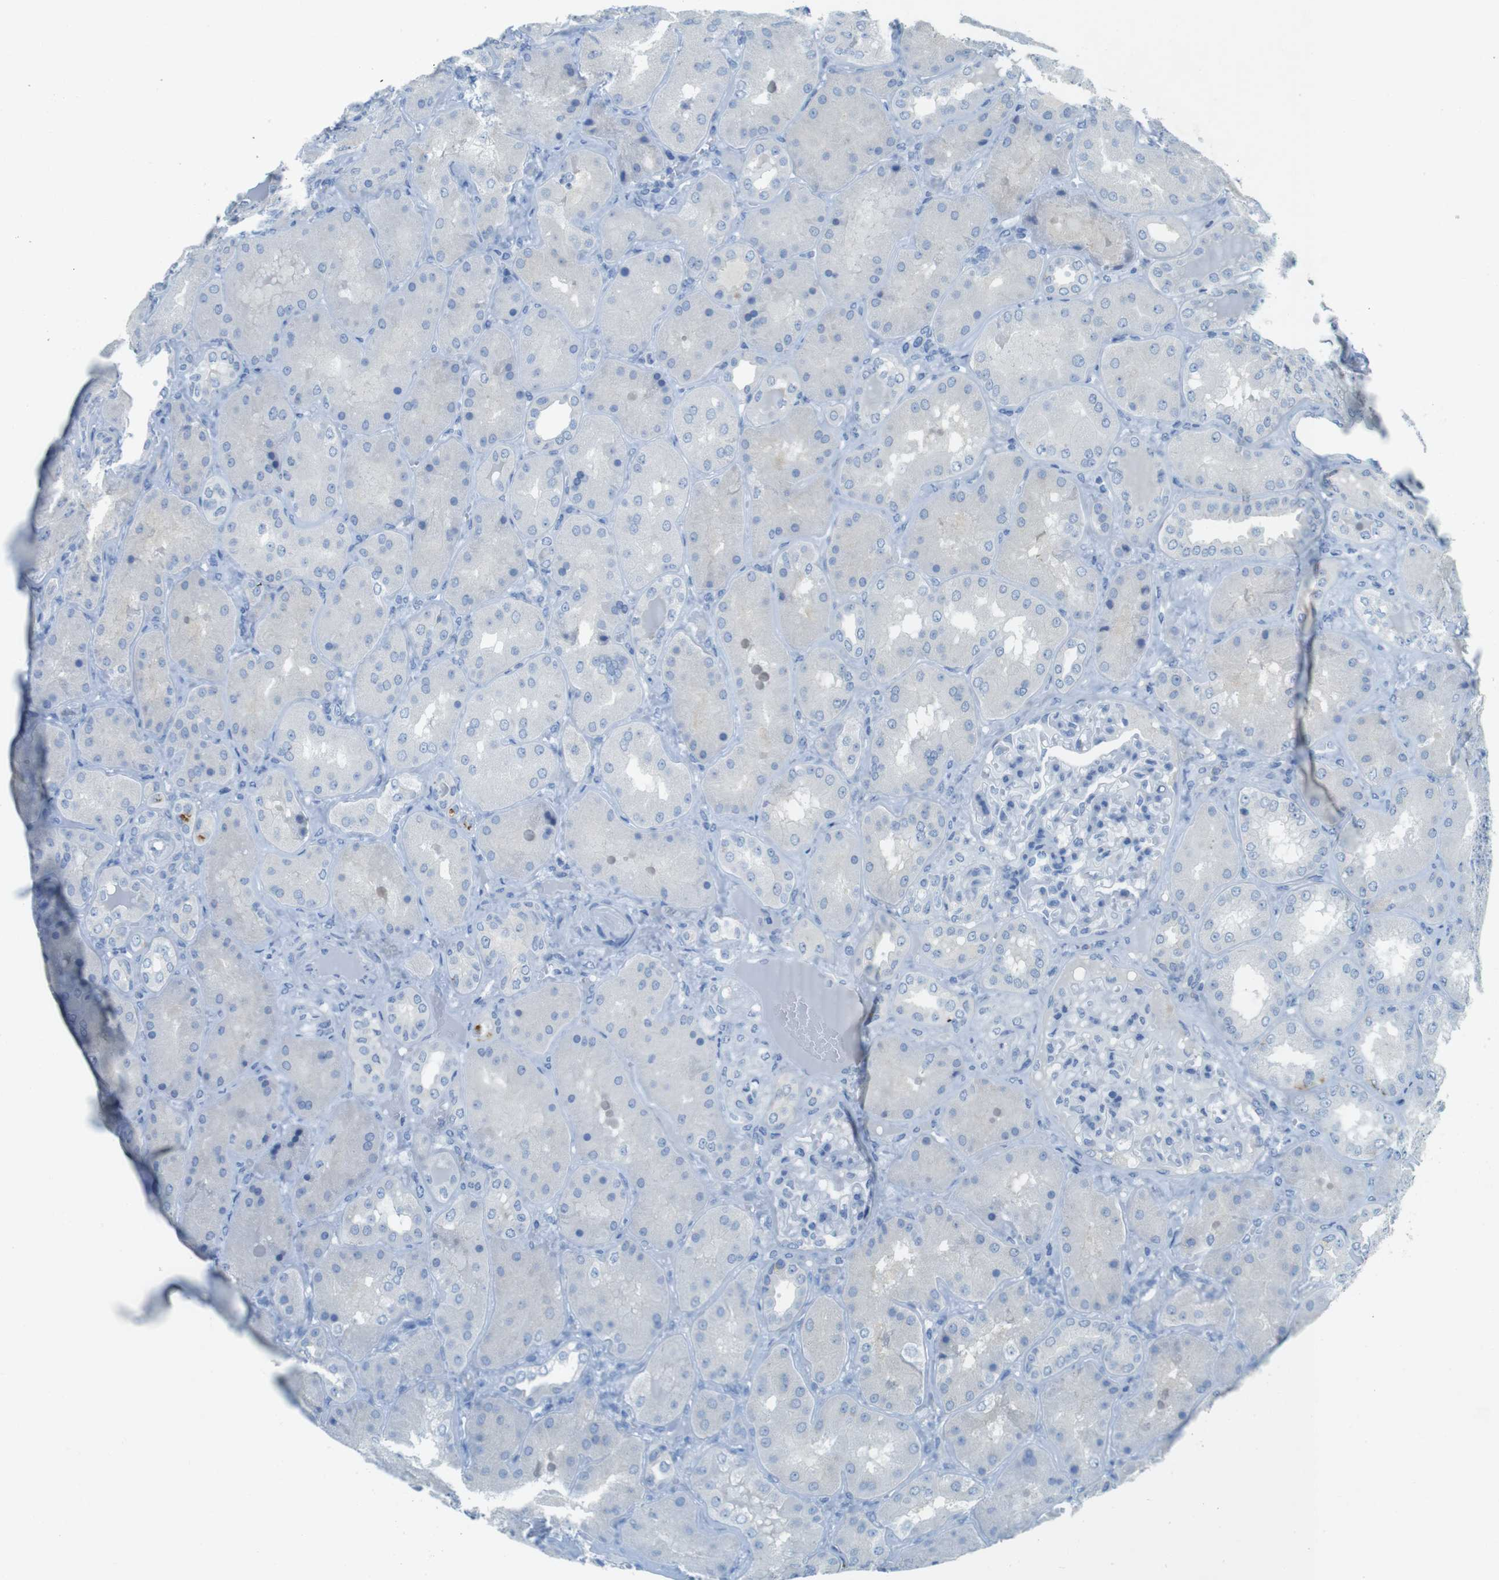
{"staining": {"intensity": "negative", "quantity": "none", "location": "none"}, "tissue": "kidney", "cell_type": "Cells in glomeruli", "image_type": "normal", "snomed": [{"axis": "morphology", "description": "Normal tissue, NOS"}, {"axis": "topography", "description": "Kidney"}], "caption": "Immunohistochemistry (IHC) histopathology image of unremarkable kidney stained for a protein (brown), which reveals no positivity in cells in glomeruli. Brightfield microscopy of IHC stained with DAB (3,3'-diaminobenzidine) (brown) and hematoxylin (blue), captured at high magnification.", "gene": "CD320", "patient": {"sex": "female", "age": 56}}